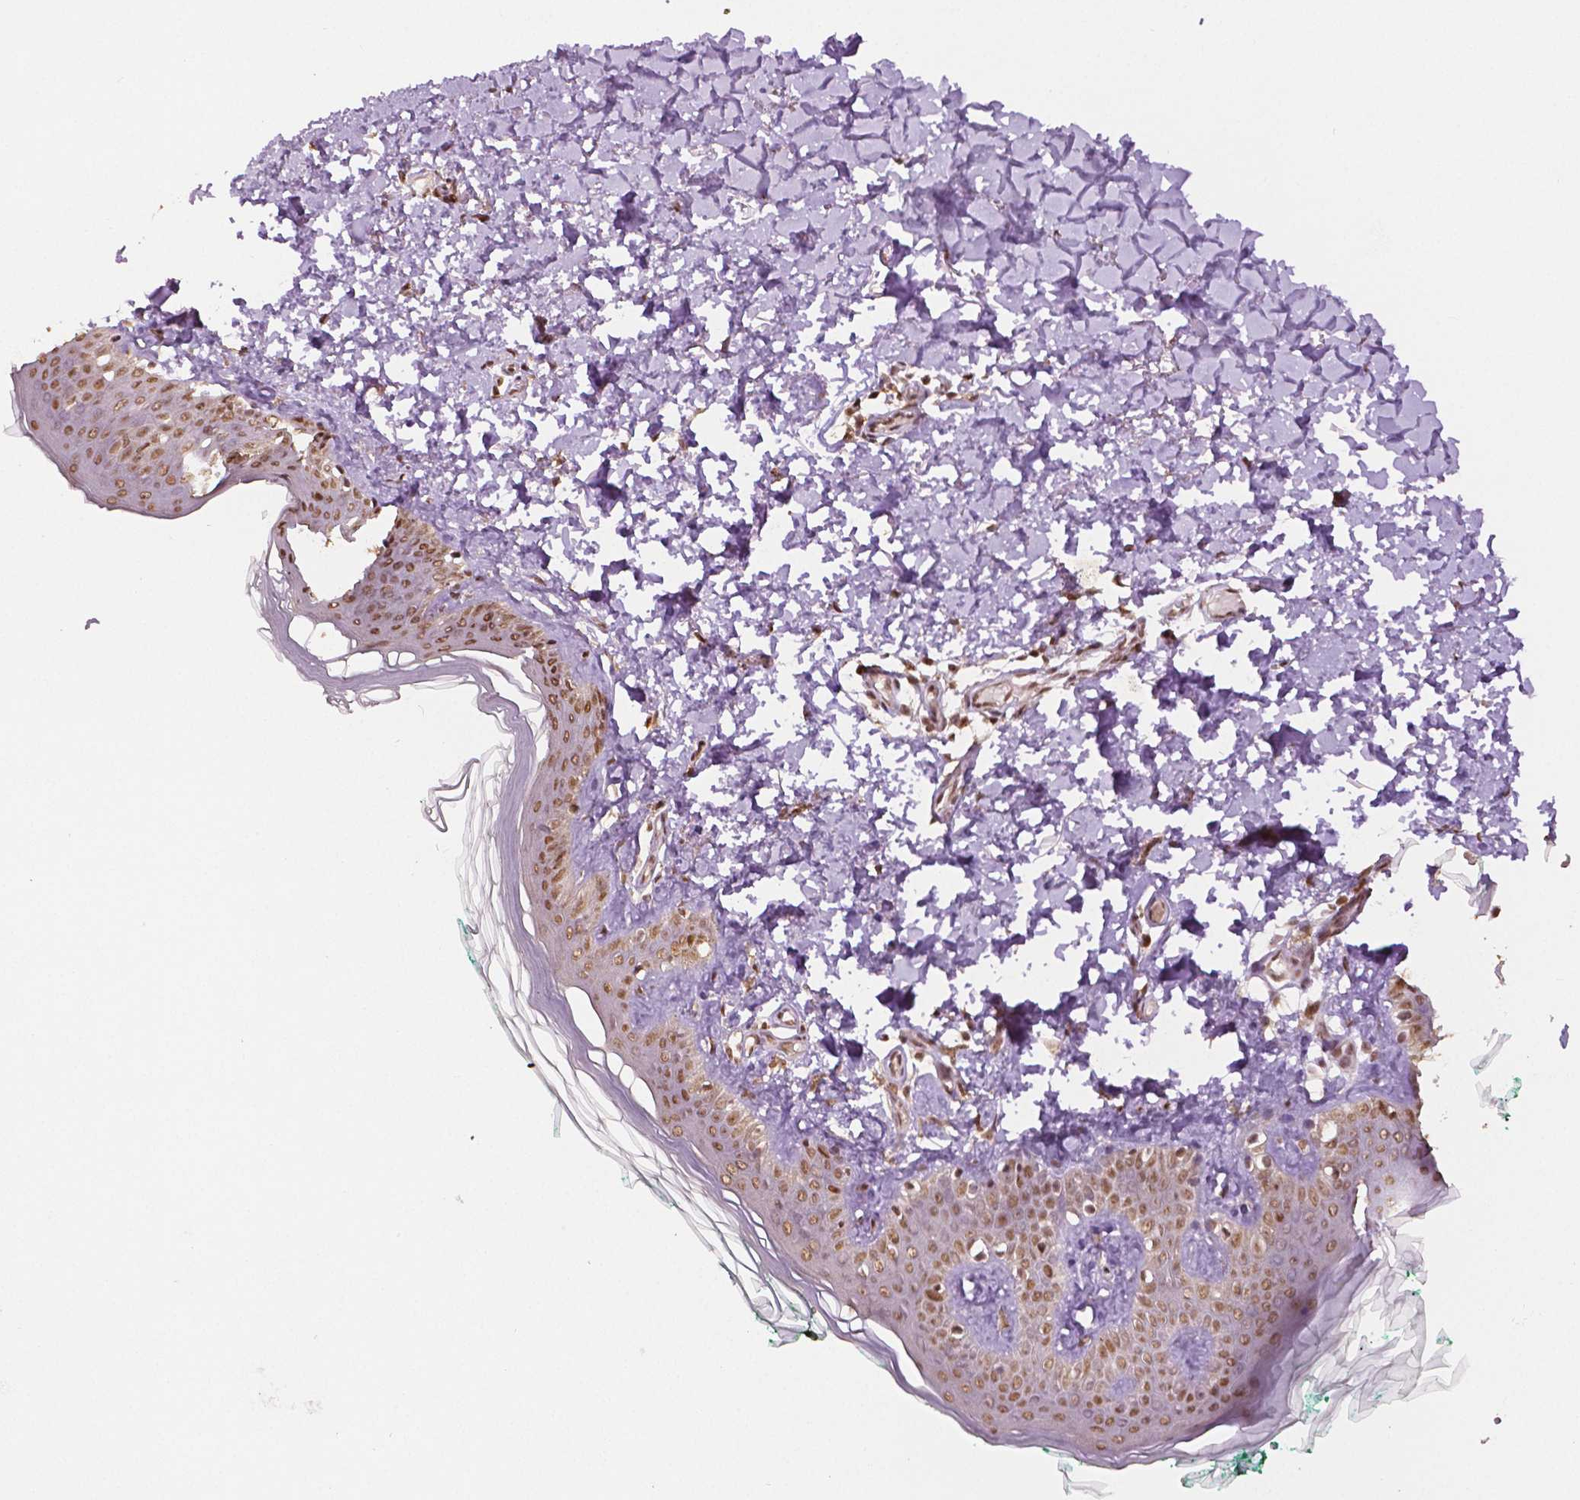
{"staining": {"intensity": "moderate", "quantity": ">75%", "location": "nuclear"}, "tissue": "skin", "cell_type": "Fibroblasts", "image_type": "normal", "snomed": [{"axis": "morphology", "description": "Normal tissue, NOS"}, {"axis": "topography", "description": "Skin"}, {"axis": "topography", "description": "Peripheral nerve tissue"}], "caption": "Moderate nuclear protein positivity is present in approximately >75% of fibroblasts in skin. (IHC, brightfield microscopy, high magnification).", "gene": "DEK", "patient": {"sex": "female", "age": 45}}